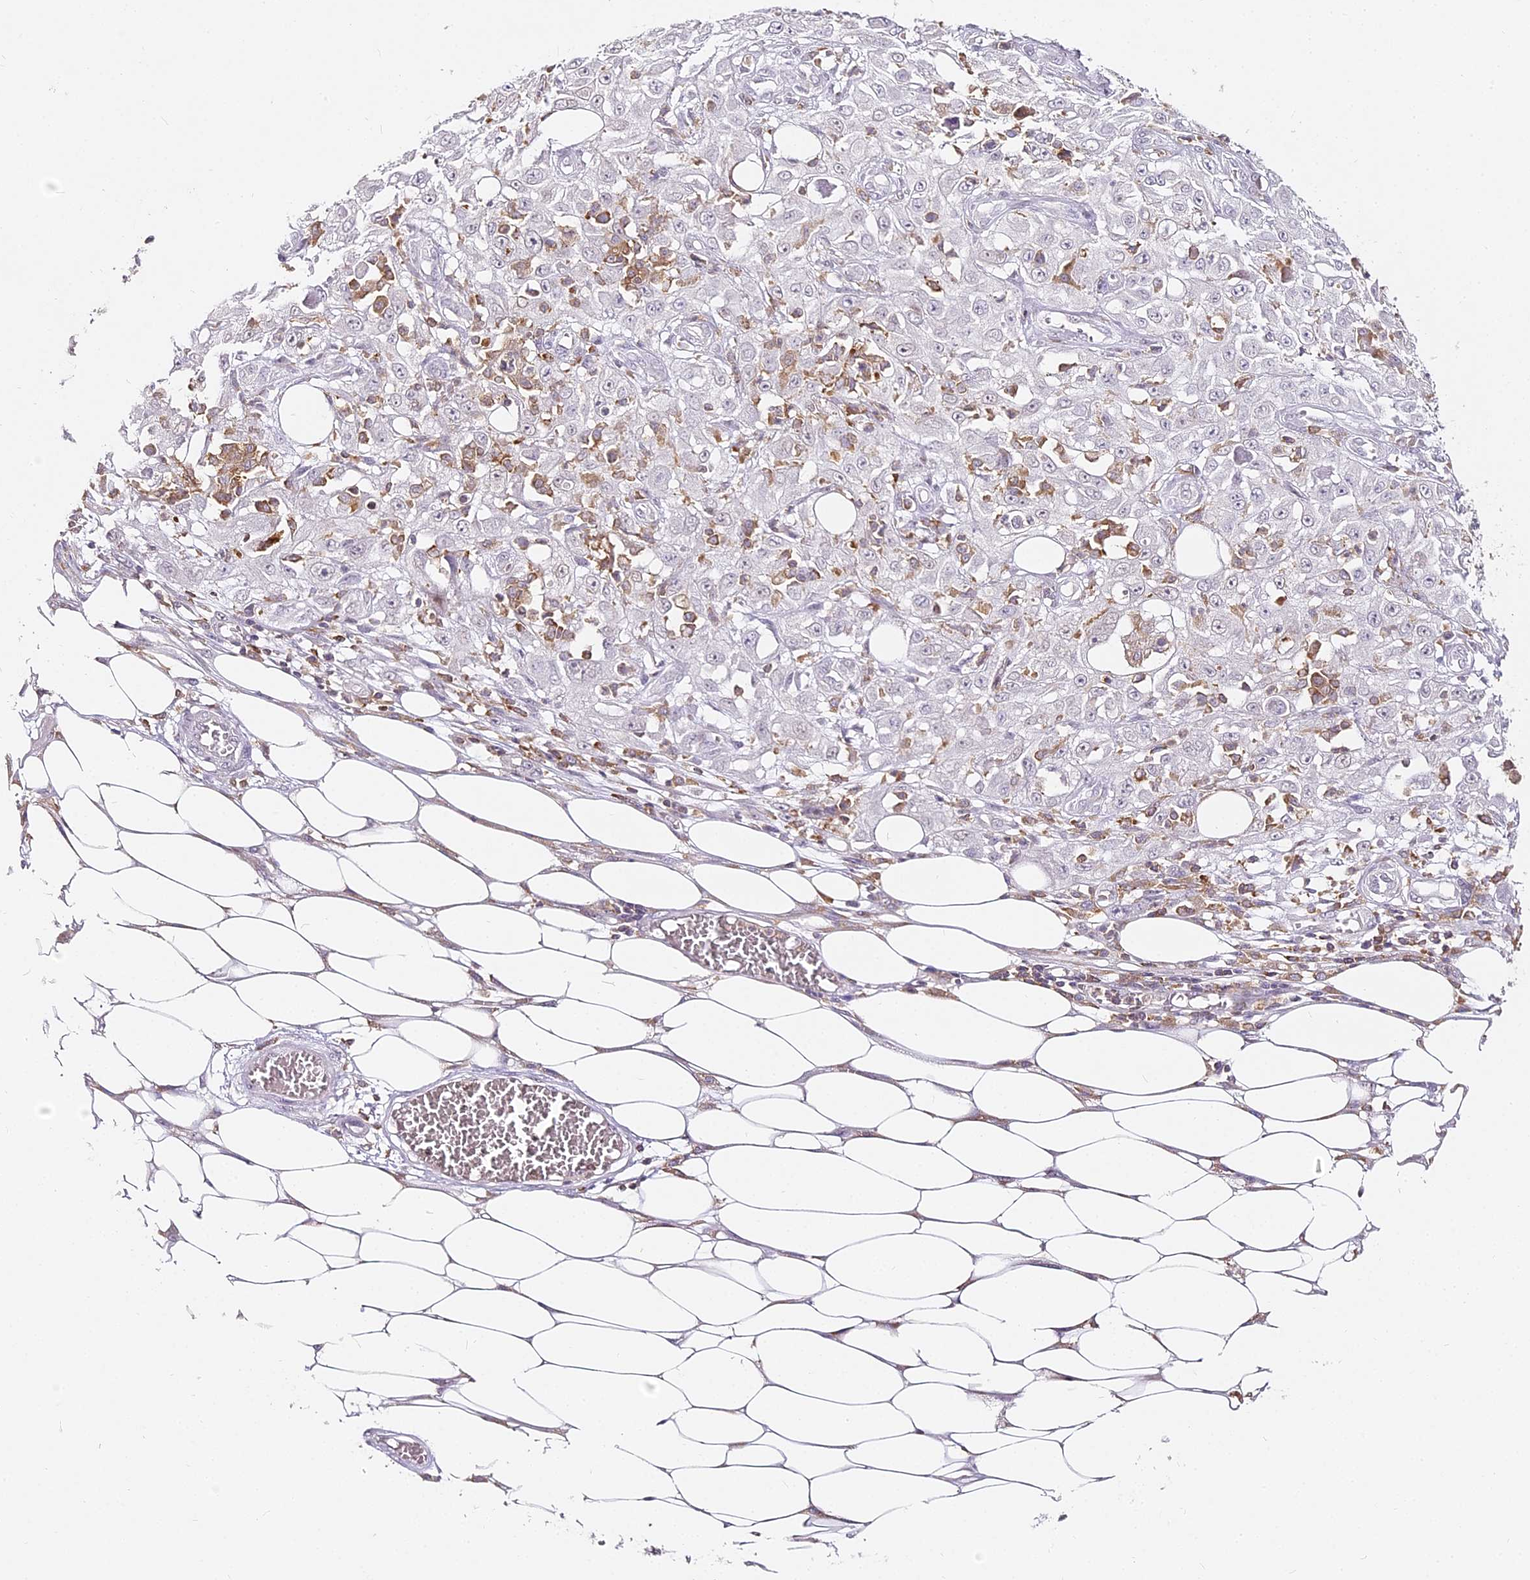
{"staining": {"intensity": "negative", "quantity": "none", "location": "none"}, "tissue": "skin cancer", "cell_type": "Tumor cells", "image_type": "cancer", "snomed": [{"axis": "morphology", "description": "Squamous cell carcinoma, NOS"}, {"axis": "morphology", "description": "Squamous cell carcinoma, metastatic, NOS"}, {"axis": "topography", "description": "Skin"}, {"axis": "topography", "description": "Lymph node"}], "caption": "Tumor cells show no significant expression in squamous cell carcinoma (skin).", "gene": "DOCK2", "patient": {"sex": "male", "age": 75}}